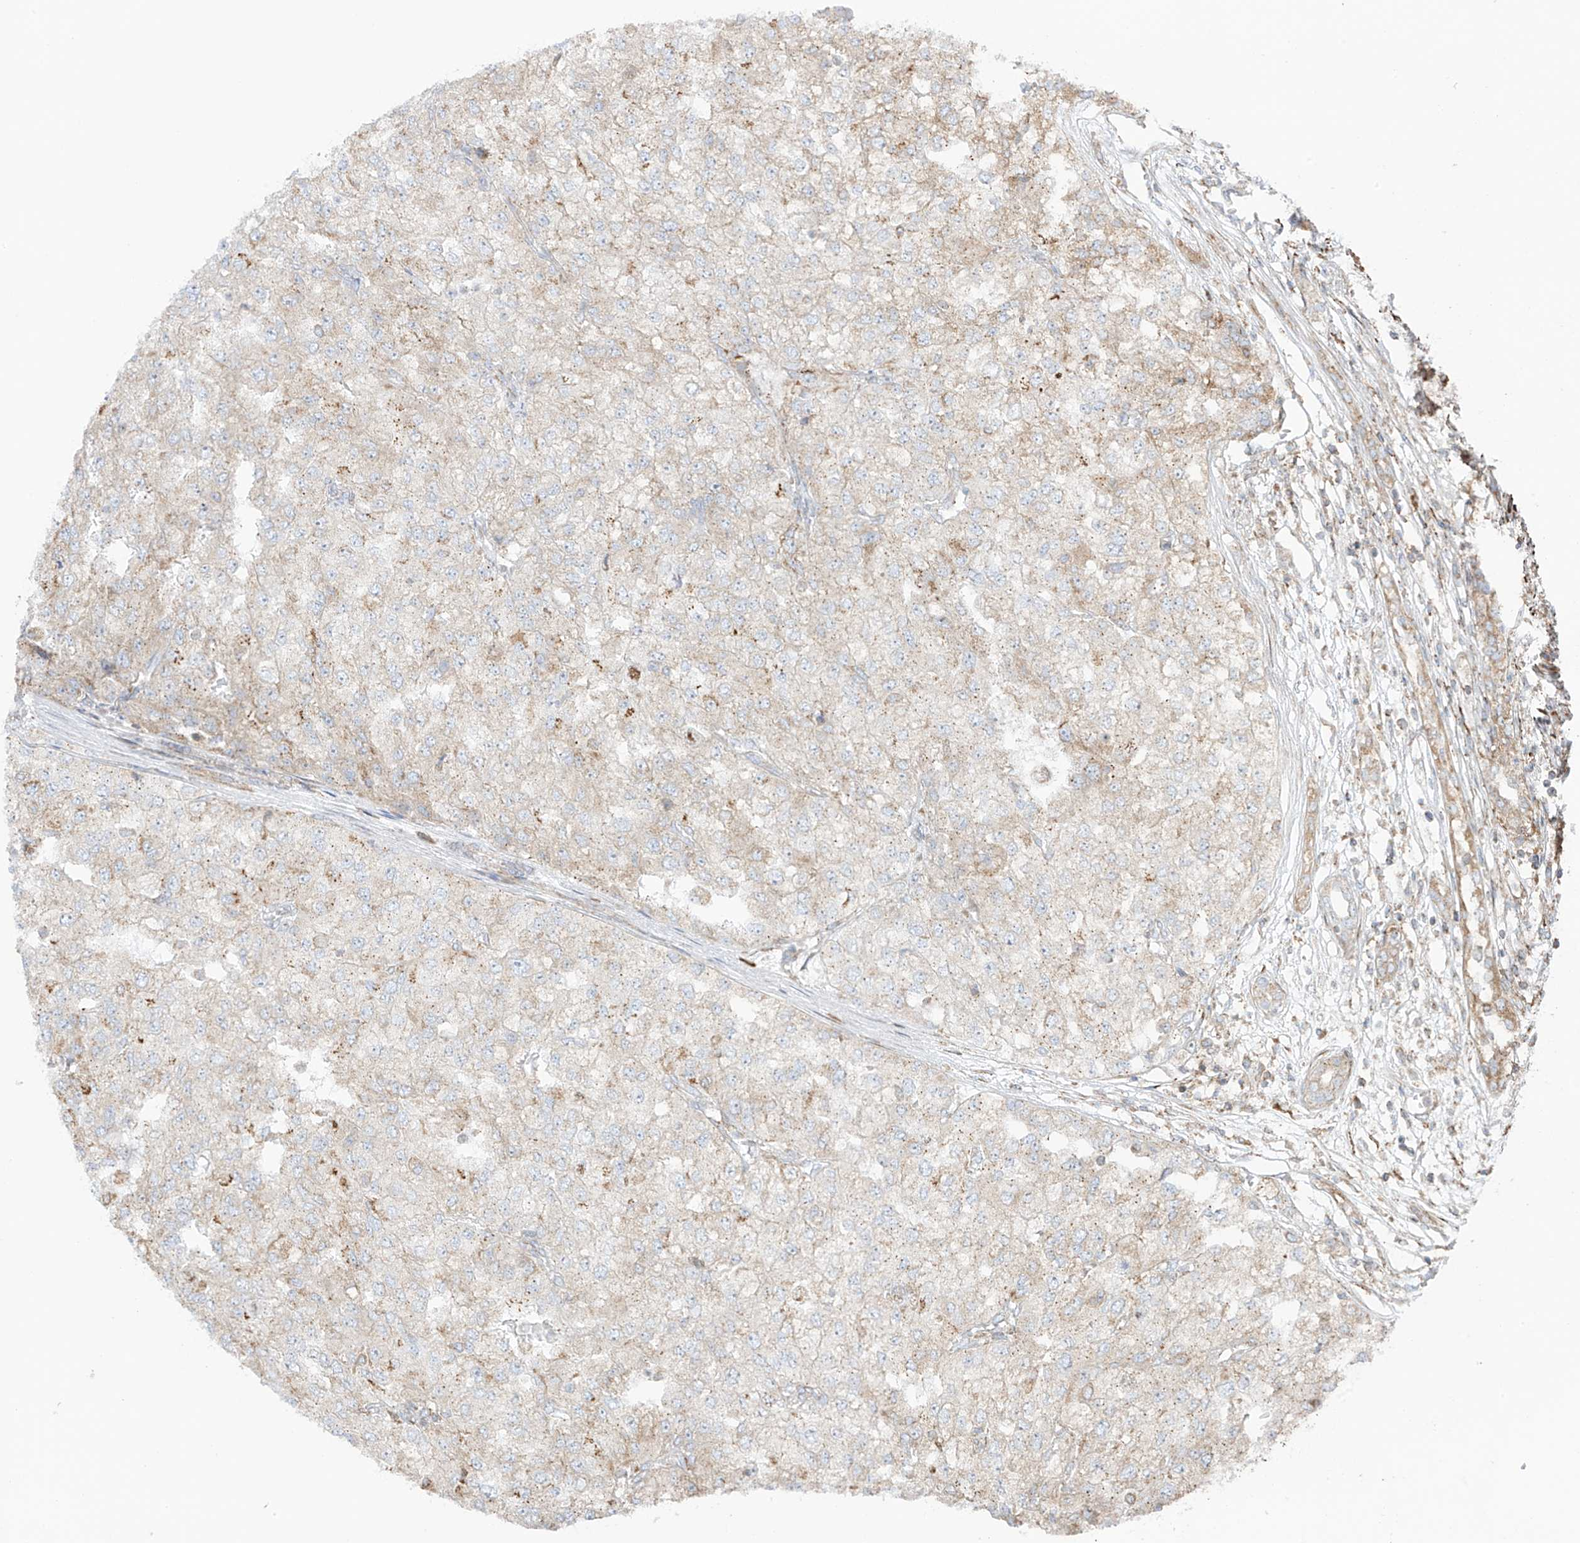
{"staining": {"intensity": "moderate", "quantity": "<25%", "location": "cytoplasmic/membranous"}, "tissue": "renal cancer", "cell_type": "Tumor cells", "image_type": "cancer", "snomed": [{"axis": "morphology", "description": "Adenocarcinoma, NOS"}, {"axis": "topography", "description": "Kidney"}], "caption": "Brown immunohistochemical staining in renal cancer (adenocarcinoma) displays moderate cytoplasmic/membranous expression in about <25% of tumor cells. The protein is stained brown, and the nuclei are stained in blue (DAB IHC with brightfield microscopy, high magnification).", "gene": "XKR3", "patient": {"sex": "female", "age": 54}}